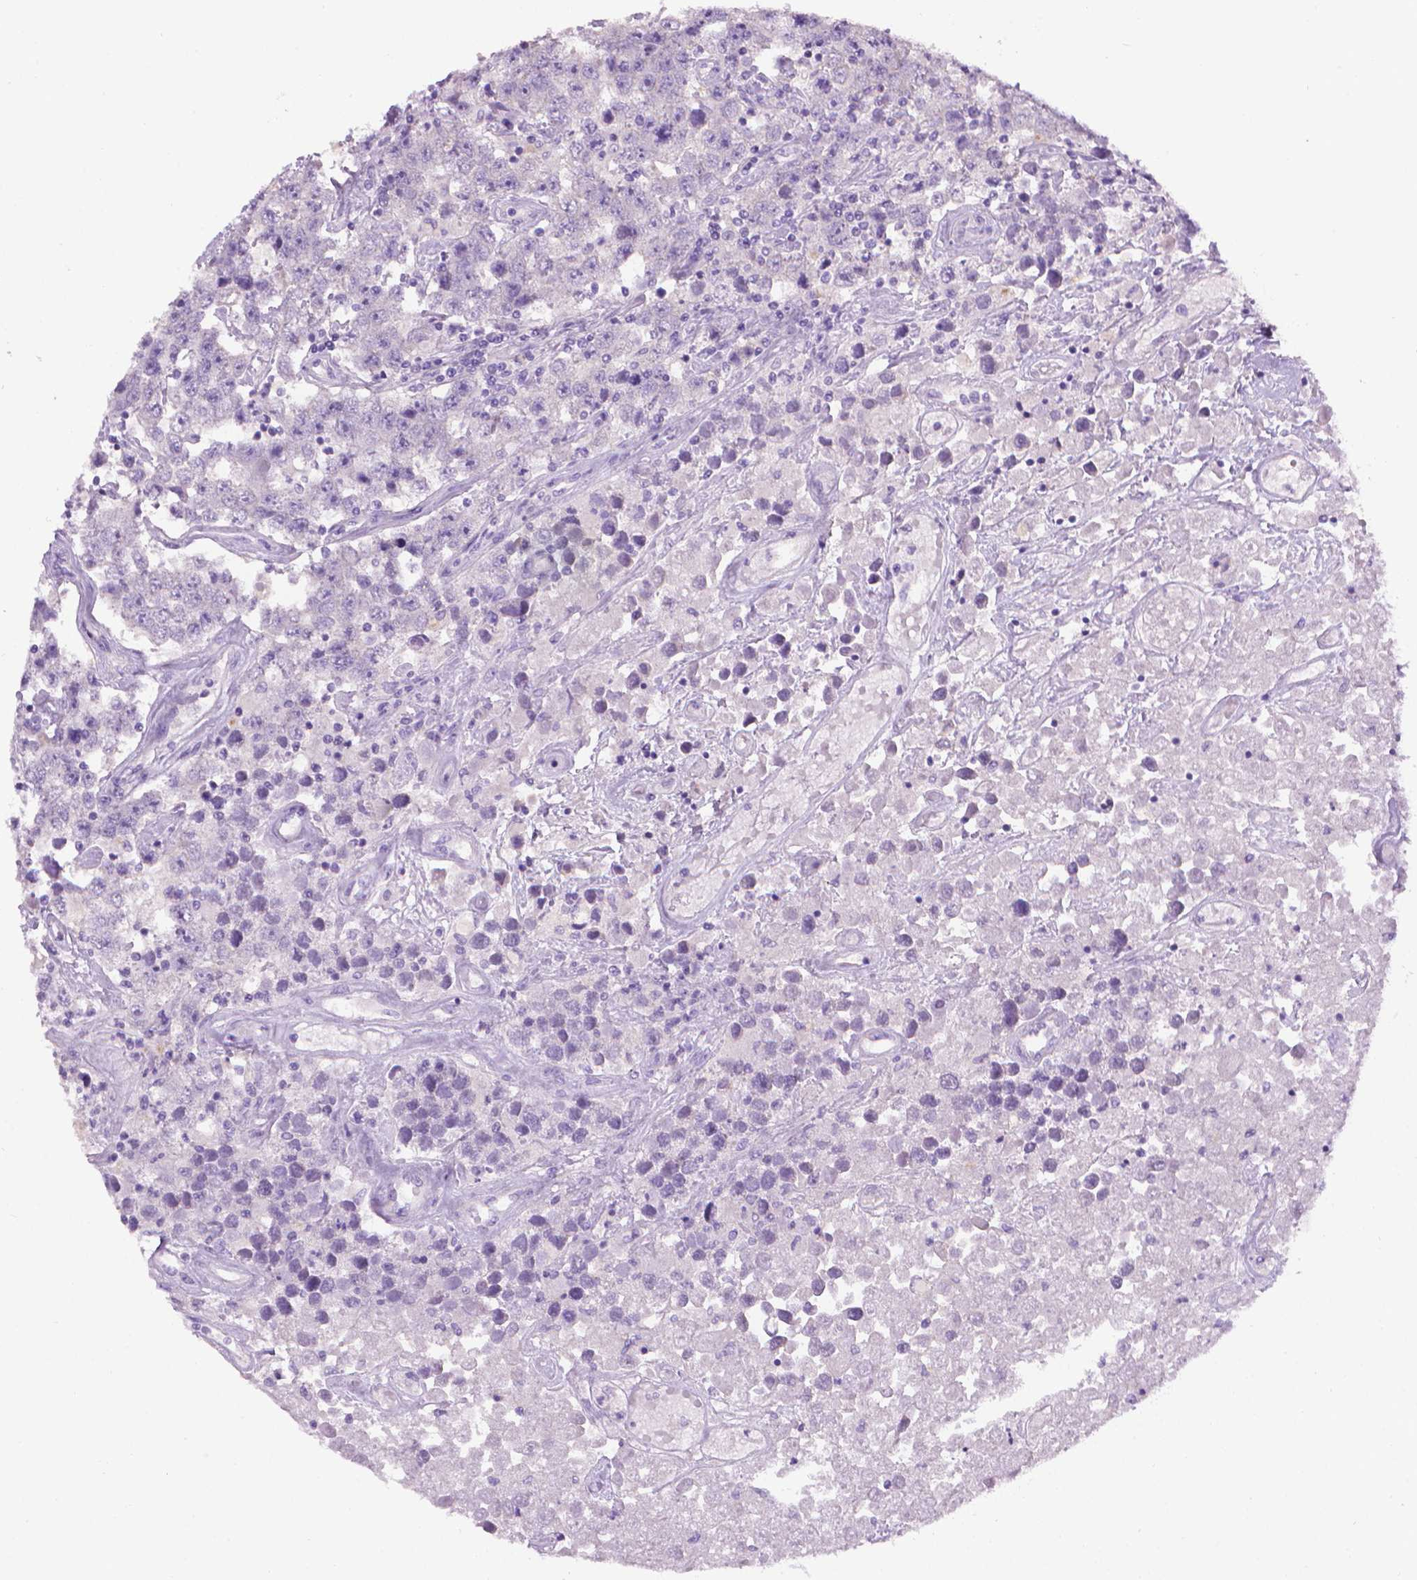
{"staining": {"intensity": "negative", "quantity": "none", "location": "none"}, "tissue": "testis cancer", "cell_type": "Tumor cells", "image_type": "cancer", "snomed": [{"axis": "morphology", "description": "Seminoma, NOS"}, {"axis": "topography", "description": "Testis"}], "caption": "Human seminoma (testis) stained for a protein using immunohistochemistry demonstrates no expression in tumor cells.", "gene": "FASN", "patient": {"sex": "male", "age": 52}}